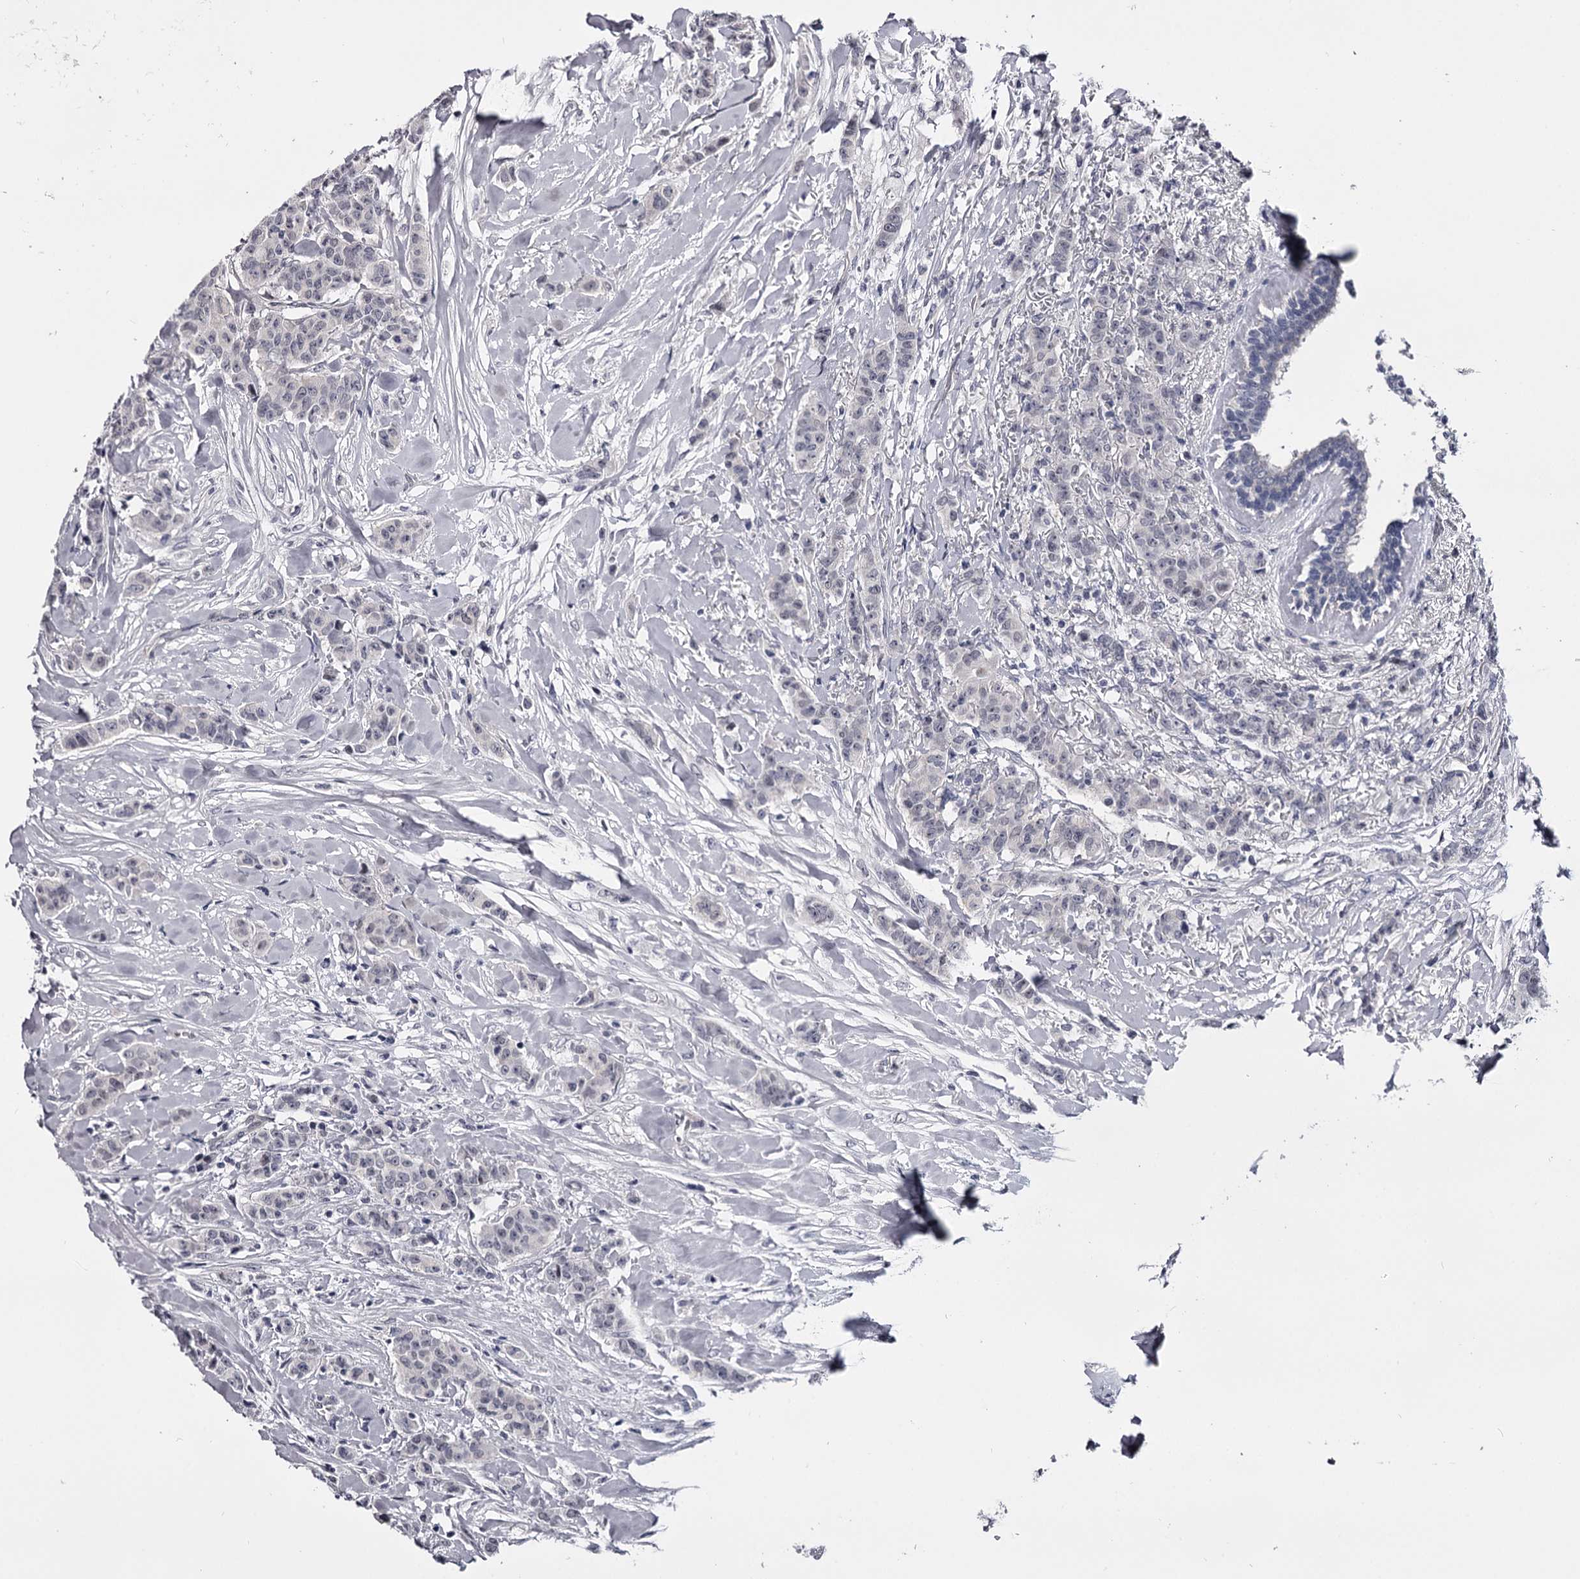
{"staining": {"intensity": "negative", "quantity": "none", "location": "none"}, "tissue": "breast cancer", "cell_type": "Tumor cells", "image_type": "cancer", "snomed": [{"axis": "morphology", "description": "Duct carcinoma"}, {"axis": "topography", "description": "Breast"}], "caption": "The photomicrograph reveals no significant expression in tumor cells of breast cancer (infiltrating ductal carcinoma).", "gene": "OVOL2", "patient": {"sex": "female", "age": 40}}